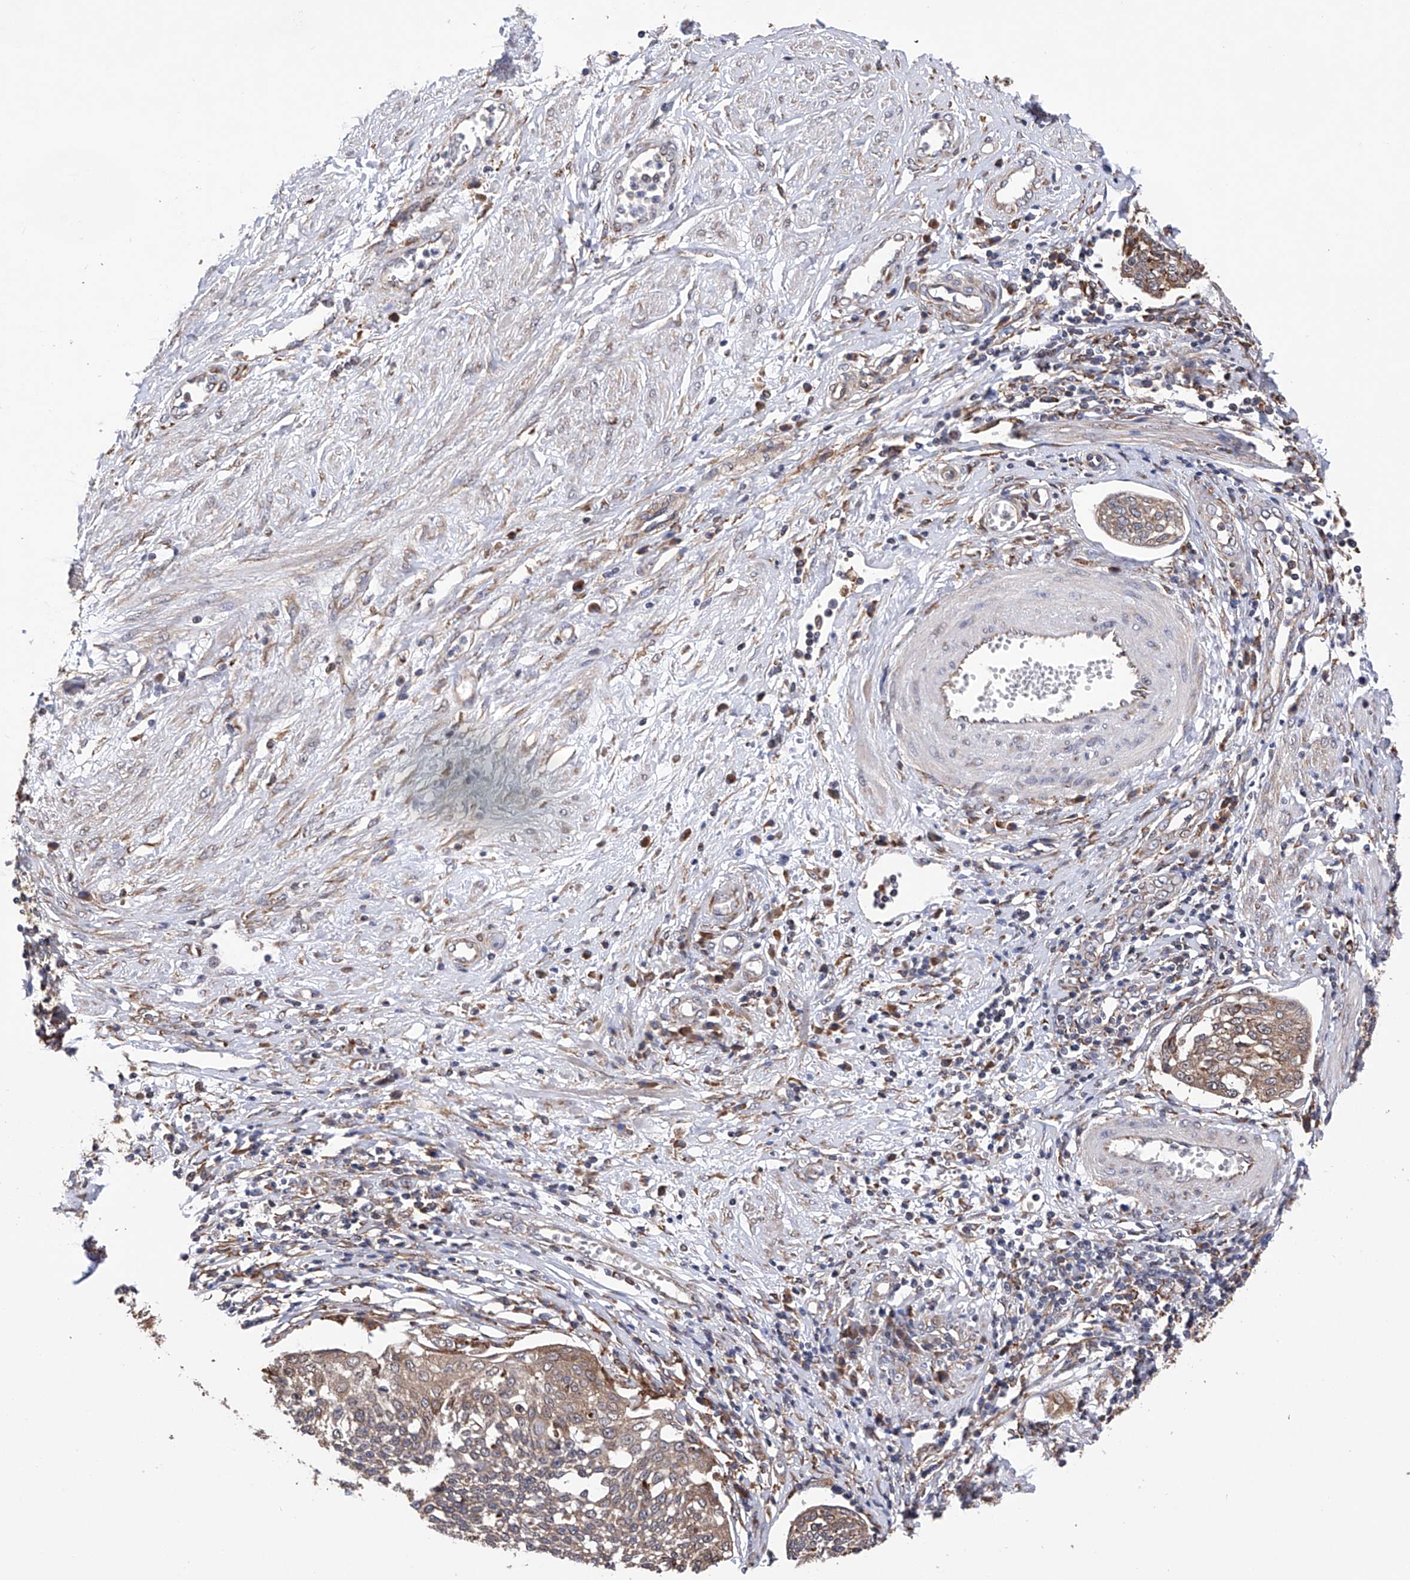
{"staining": {"intensity": "moderate", "quantity": ">75%", "location": "cytoplasmic/membranous"}, "tissue": "cervical cancer", "cell_type": "Tumor cells", "image_type": "cancer", "snomed": [{"axis": "morphology", "description": "Squamous cell carcinoma, NOS"}, {"axis": "topography", "description": "Cervix"}], "caption": "This is a histology image of IHC staining of cervical cancer (squamous cell carcinoma), which shows moderate staining in the cytoplasmic/membranous of tumor cells.", "gene": "DNAH8", "patient": {"sex": "female", "age": 34}}